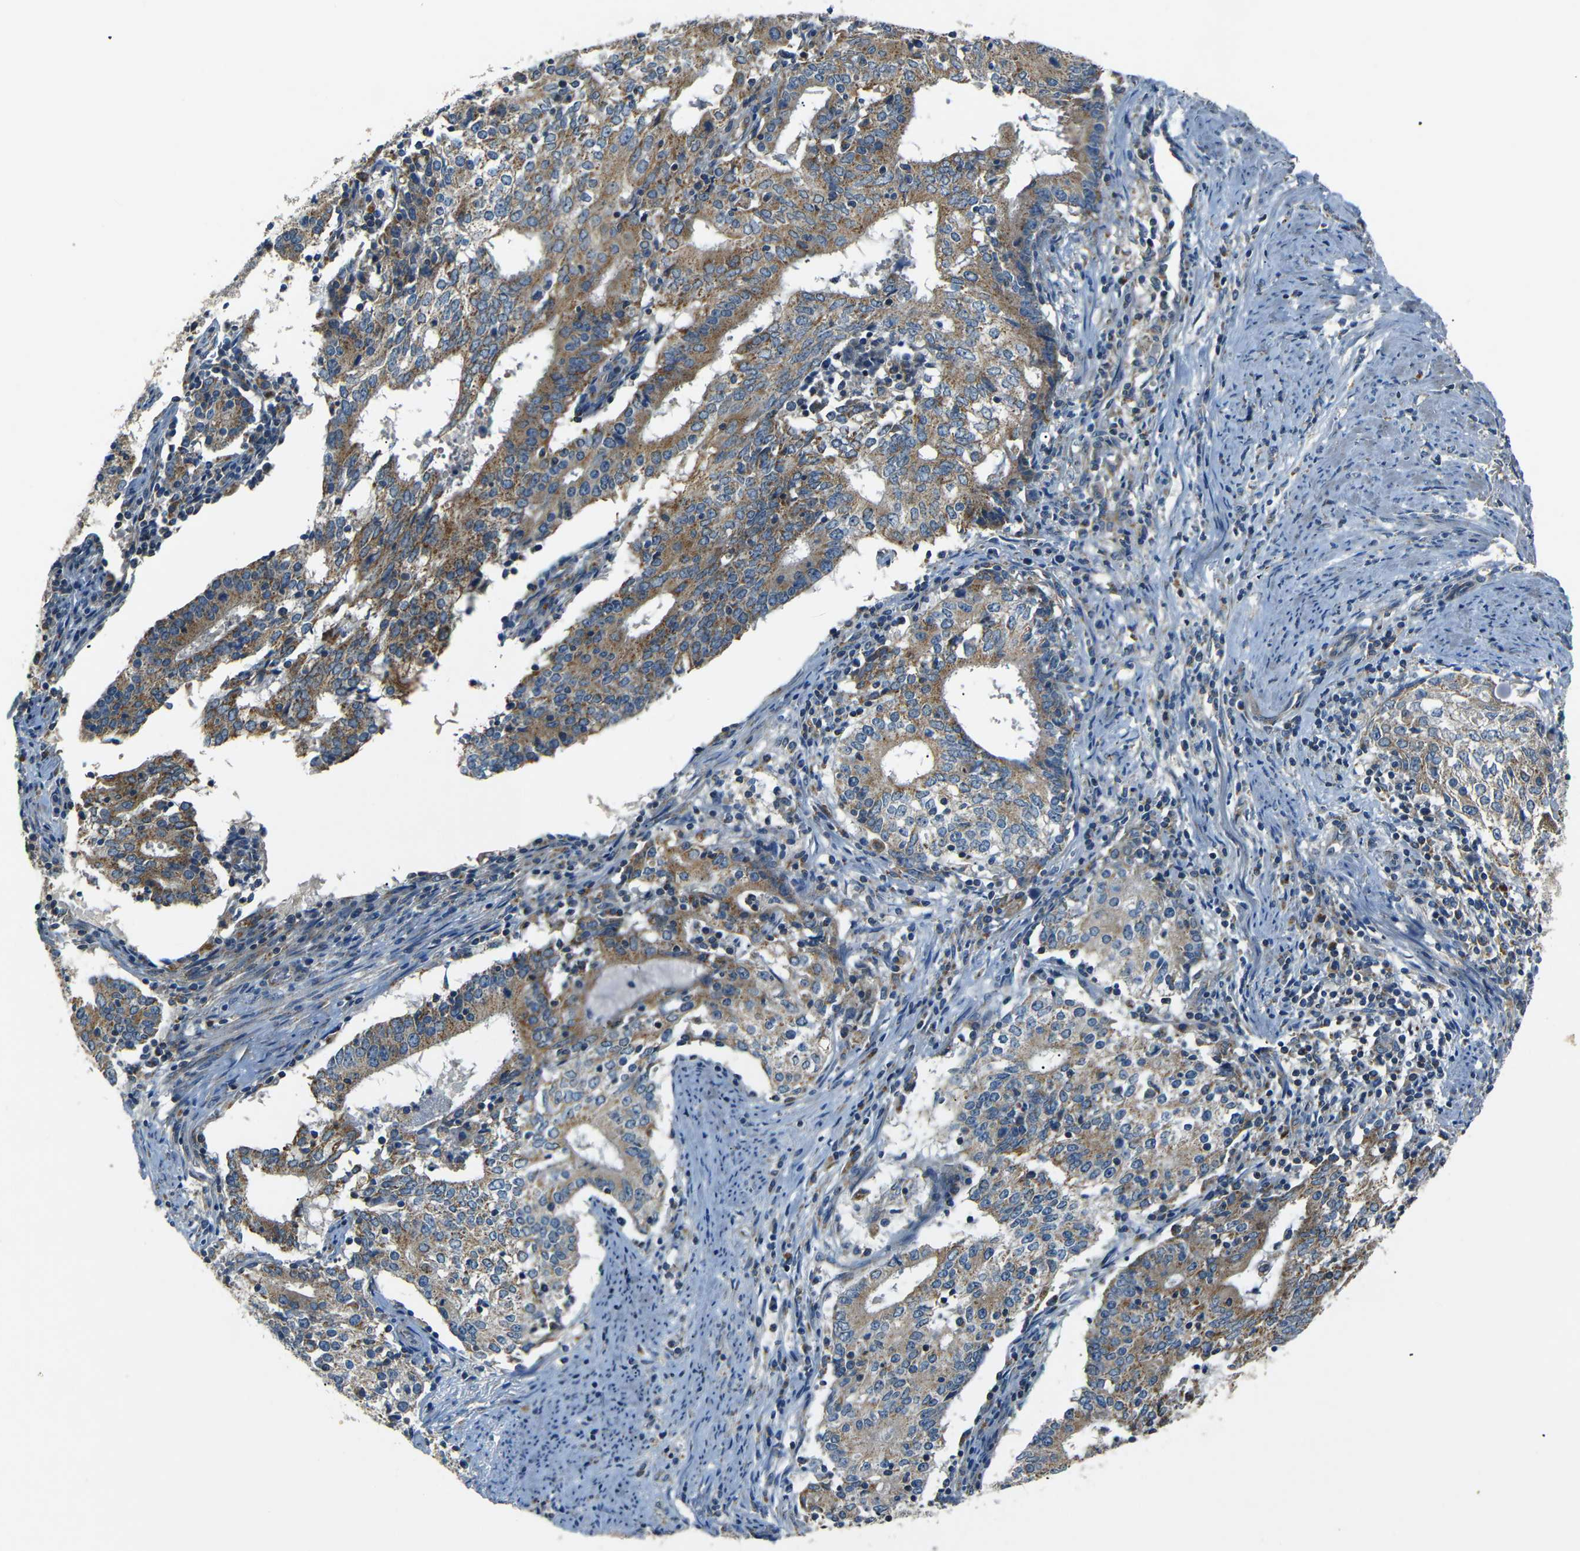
{"staining": {"intensity": "moderate", "quantity": ">75%", "location": "cytoplasmic/membranous"}, "tissue": "cervical cancer", "cell_type": "Tumor cells", "image_type": "cancer", "snomed": [{"axis": "morphology", "description": "Adenocarcinoma, NOS"}, {"axis": "topography", "description": "Cervix"}], "caption": "Cervical cancer (adenocarcinoma) stained with DAB IHC shows medium levels of moderate cytoplasmic/membranous staining in about >75% of tumor cells. (DAB (3,3'-diaminobenzidine) = brown stain, brightfield microscopy at high magnification).", "gene": "NETO2", "patient": {"sex": "female", "age": 44}}